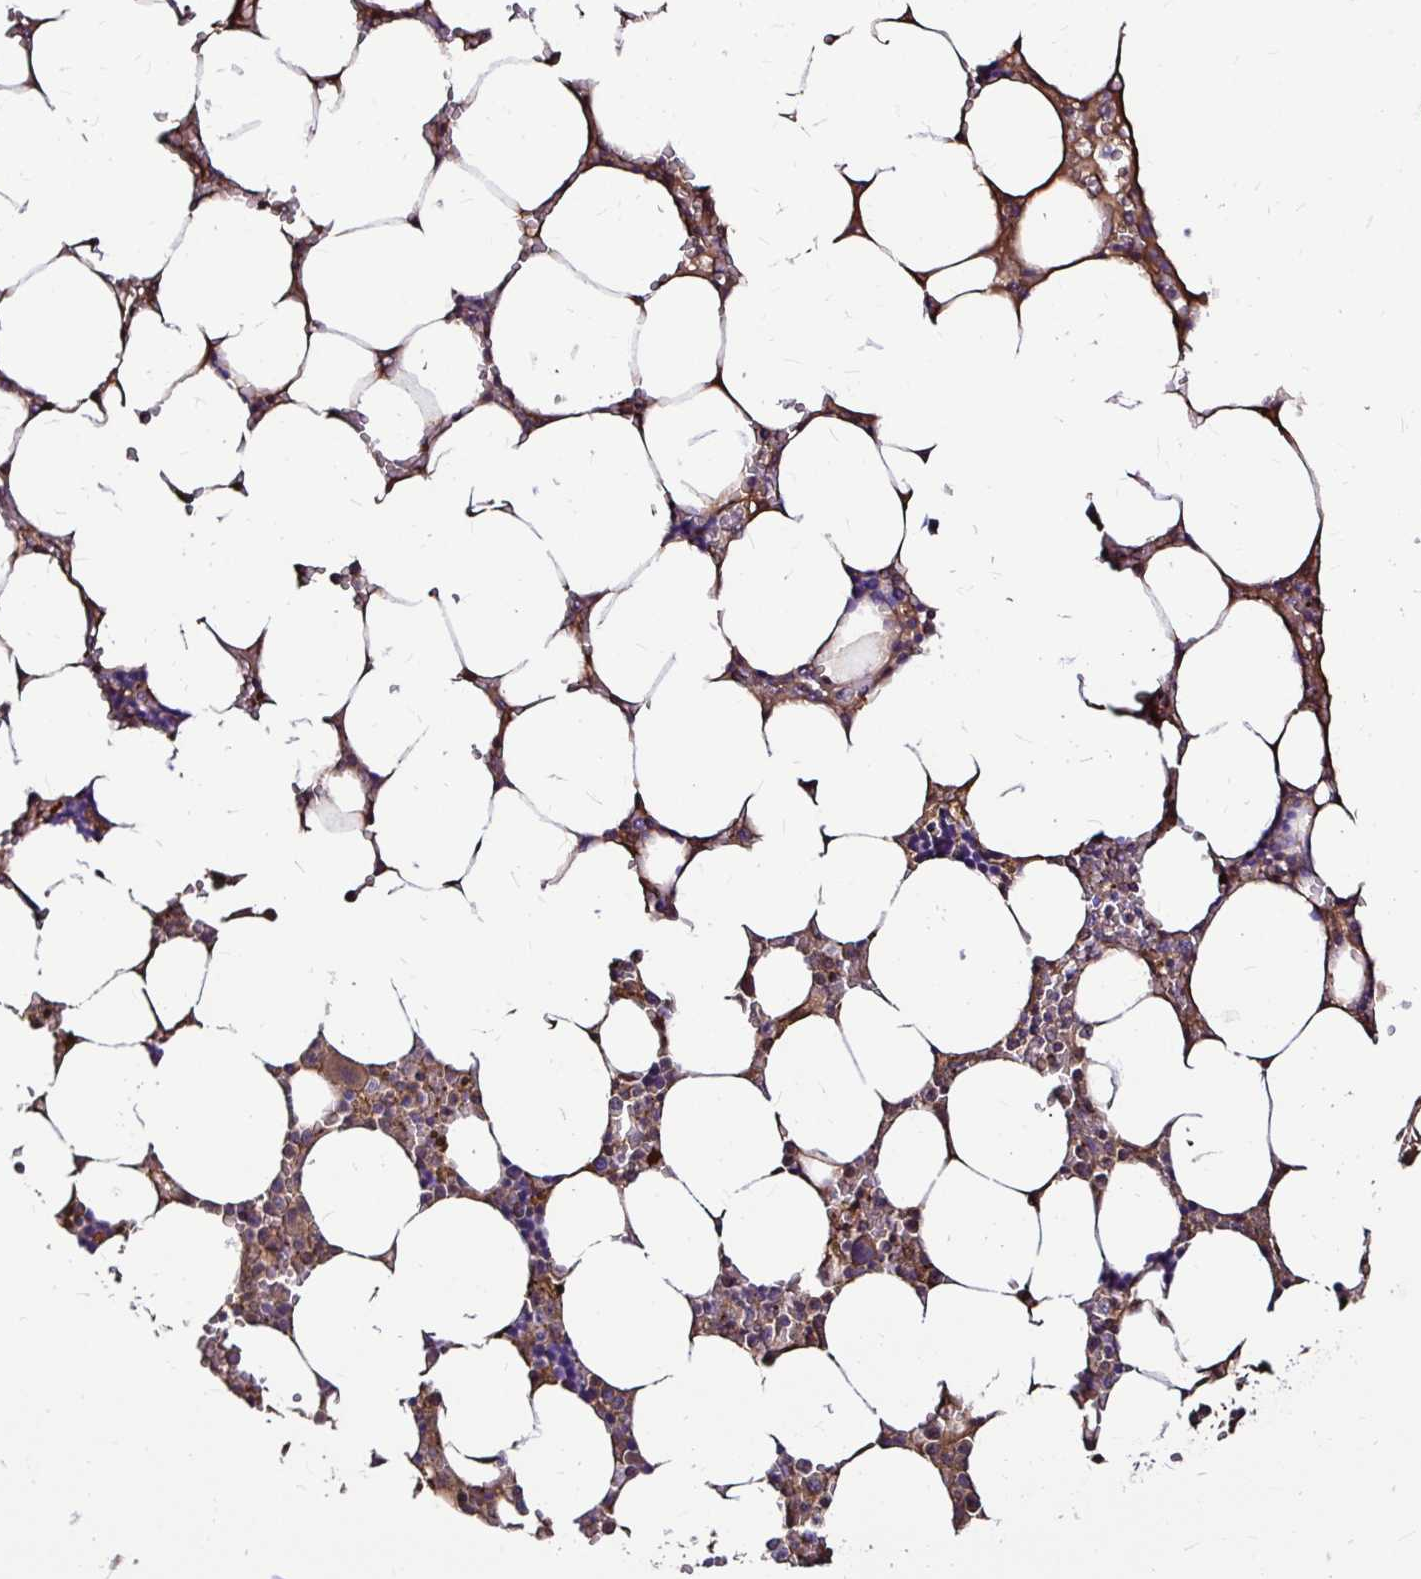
{"staining": {"intensity": "weak", "quantity": "25%-75%", "location": "cytoplasmic/membranous"}, "tissue": "bone marrow", "cell_type": "Hematopoietic cells", "image_type": "normal", "snomed": [{"axis": "morphology", "description": "Normal tissue, NOS"}, {"axis": "topography", "description": "Bone marrow"}], "caption": "This is a histology image of immunohistochemistry (IHC) staining of normal bone marrow, which shows weak positivity in the cytoplasmic/membranous of hematopoietic cells.", "gene": "IDH1", "patient": {"sex": "male", "age": 64}}